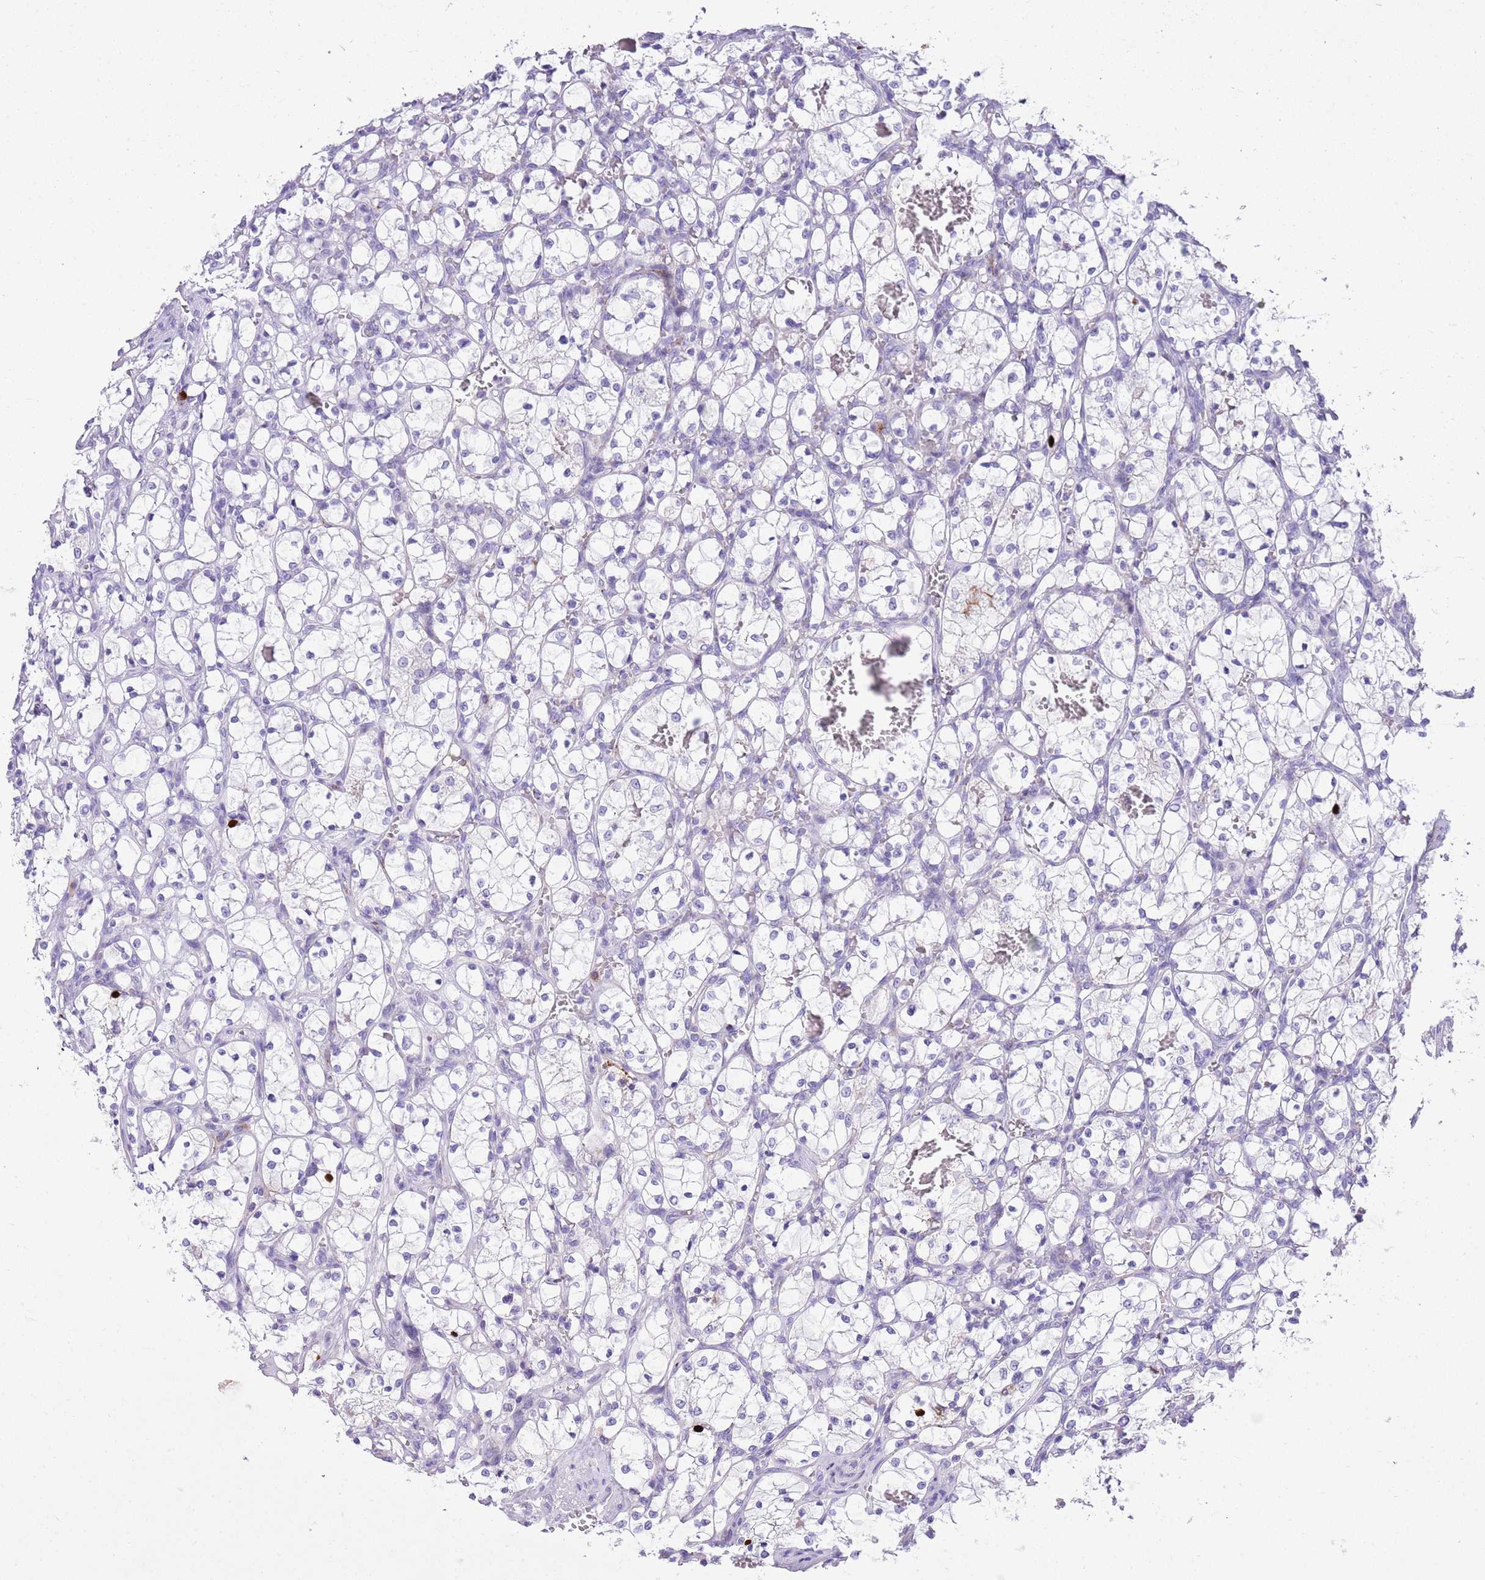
{"staining": {"intensity": "negative", "quantity": "none", "location": "none"}, "tissue": "renal cancer", "cell_type": "Tumor cells", "image_type": "cancer", "snomed": [{"axis": "morphology", "description": "Adenocarcinoma, NOS"}, {"axis": "topography", "description": "Kidney"}], "caption": "A high-resolution photomicrograph shows immunohistochemistry staining of renal adenocarcinoma, which demonstrates no significant positivity in tumor cells.", "gene": "CLEC2A", "patient": {"sex": "female", "age": 69}}